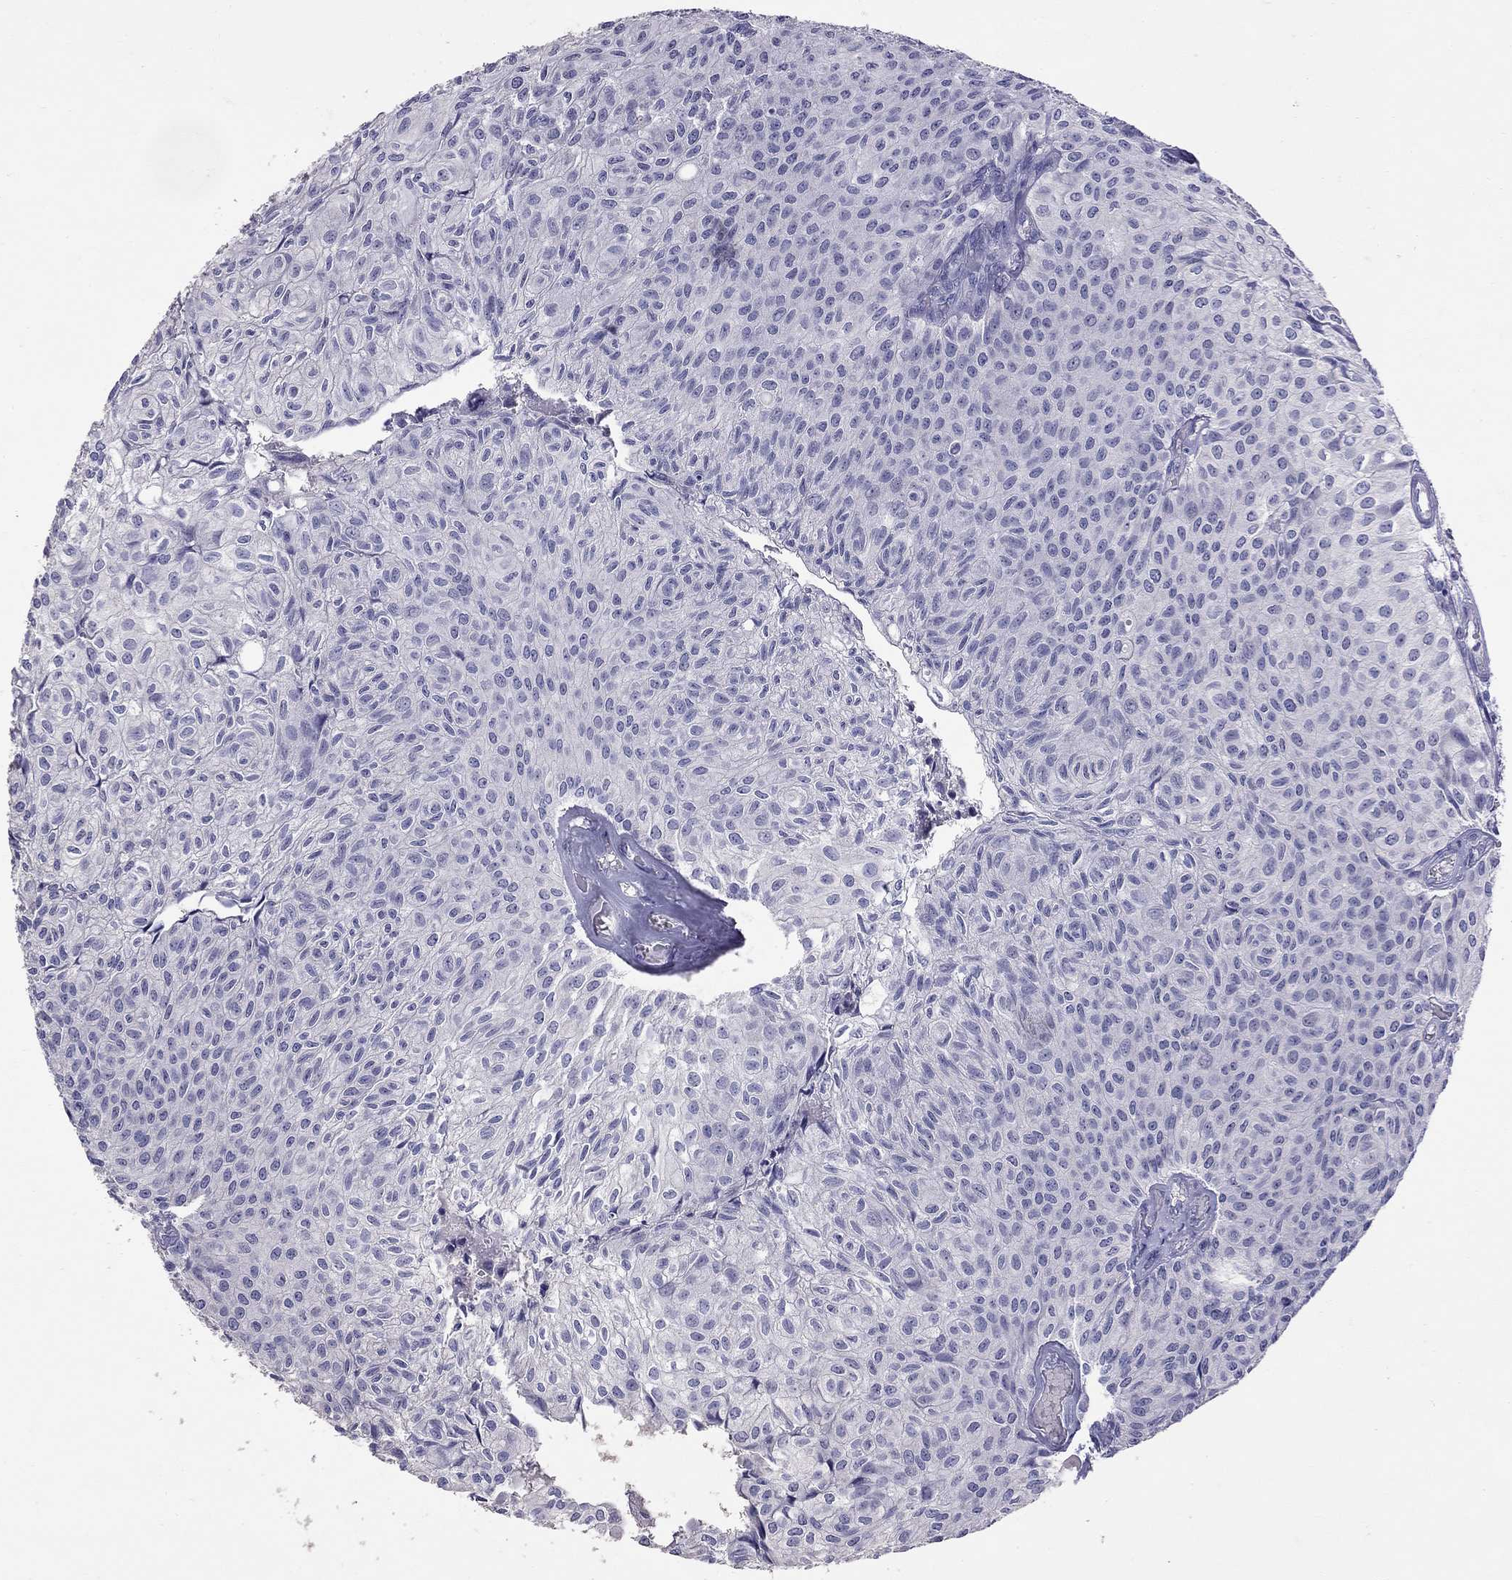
{"staining": {"intensity": "negative", "quantity": "none", "location": "none"}, "tissue": "urothelial cancer", "cell_type": "Tumor cells", "image_type": "cancer", "snomed": [{"axis": "morphology", "description": "Urothelial carcinoma, Low grade"}, {"axis": "topography", "description": "Urinary bladder"}], "caption": "Photomicrograph shows no significant protein positivity in tumor cells of urothelial carcinoma (low-grade).", "gene": "CFAP91", "patient": {"sex": "male", "age": 89}}